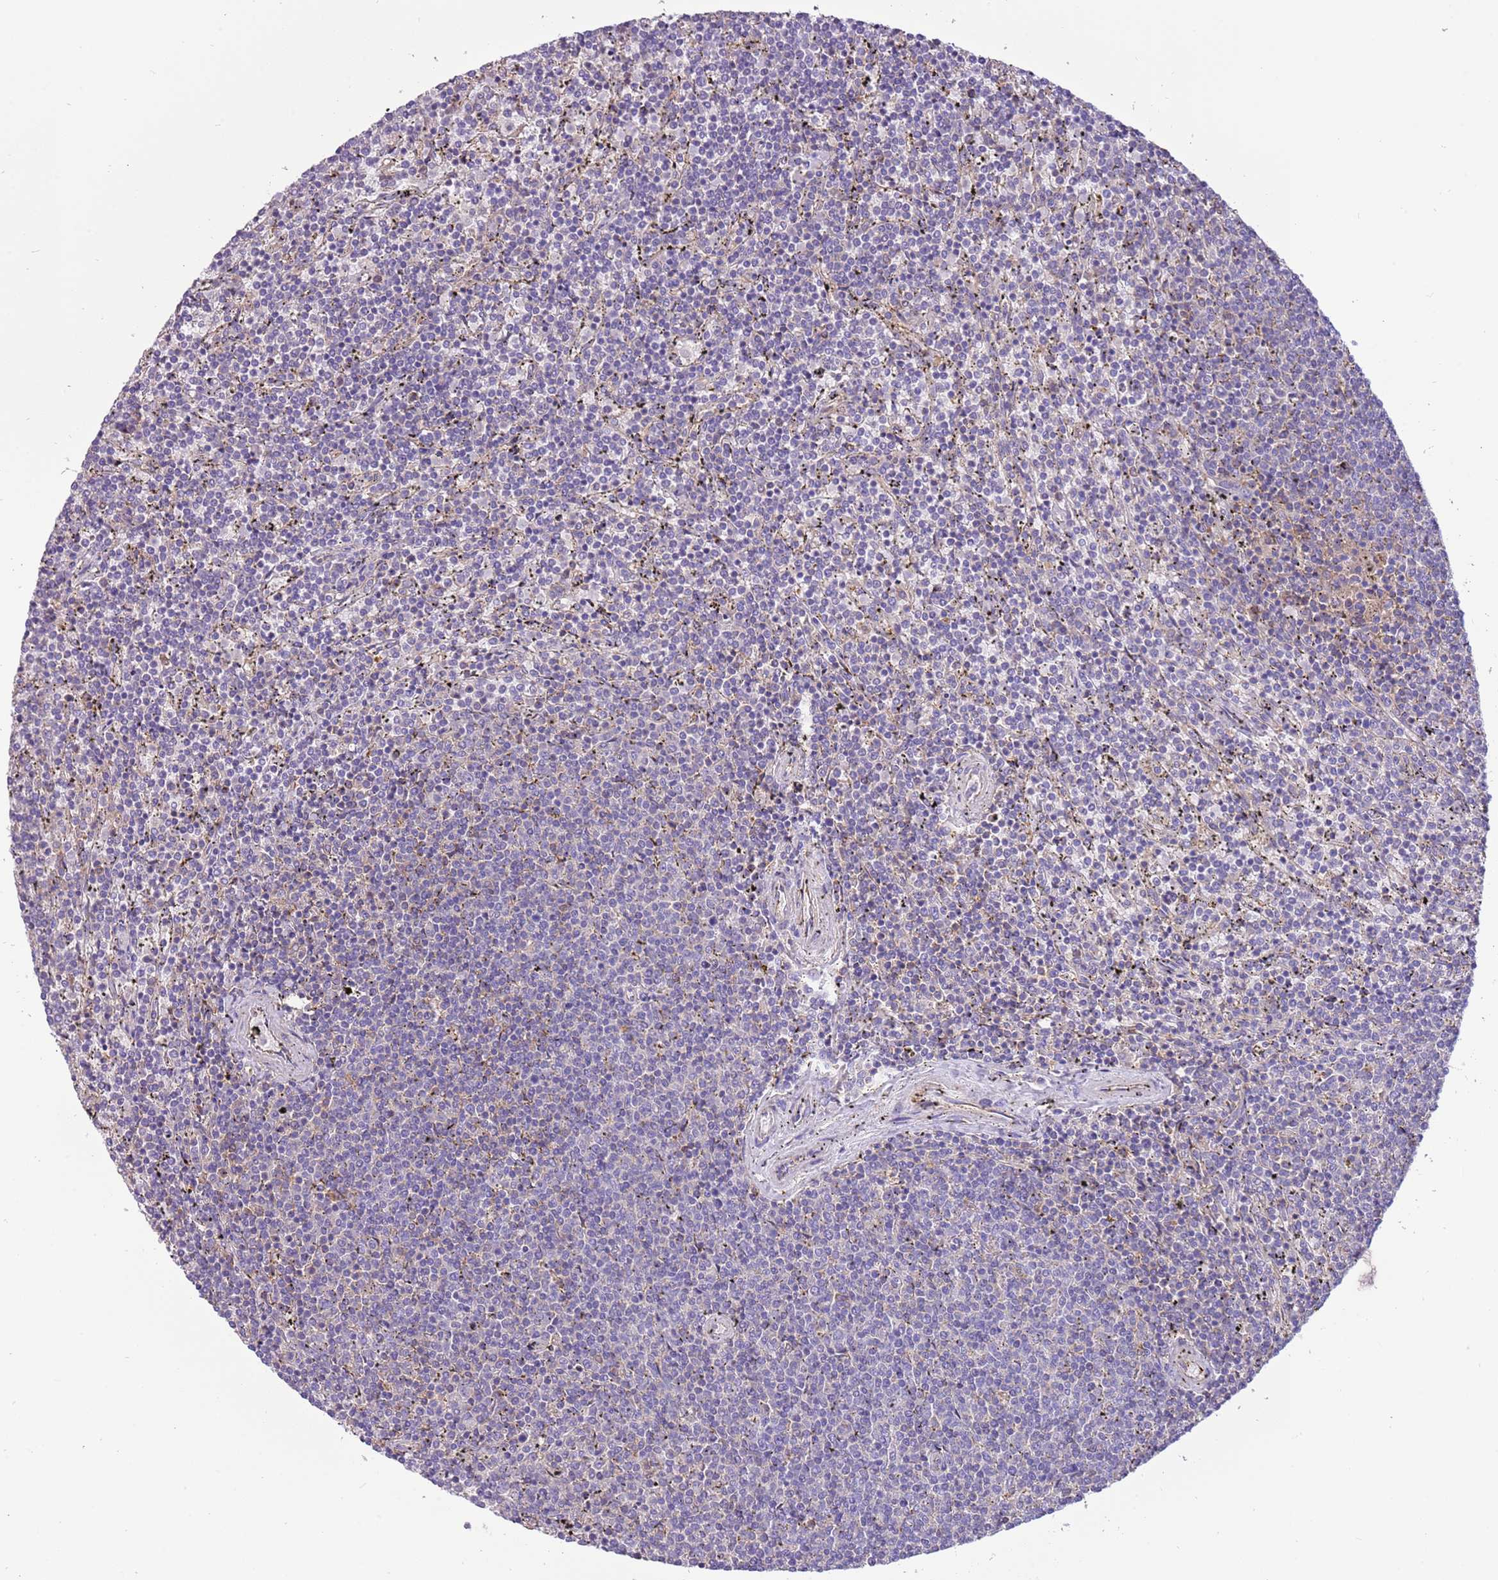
{"staining": {"intensity": "negative", "quantity": "none", "location": "none"}, "tissue": "lymphoma", "cell_type": "Tumor cells", "image_type": "cancer", "snomed": [{"axis": "morphology", "description": "Malignant lymphoma, non-Hodgkin's type, Low grade"}, {"axis": "topography", "description": "Spleen"}], "caption": "Tumor cells are negative for brown protein staining in lymphoma.", "gene": "NAALADL1", "patient": {"sex": "female", "age": 50}}